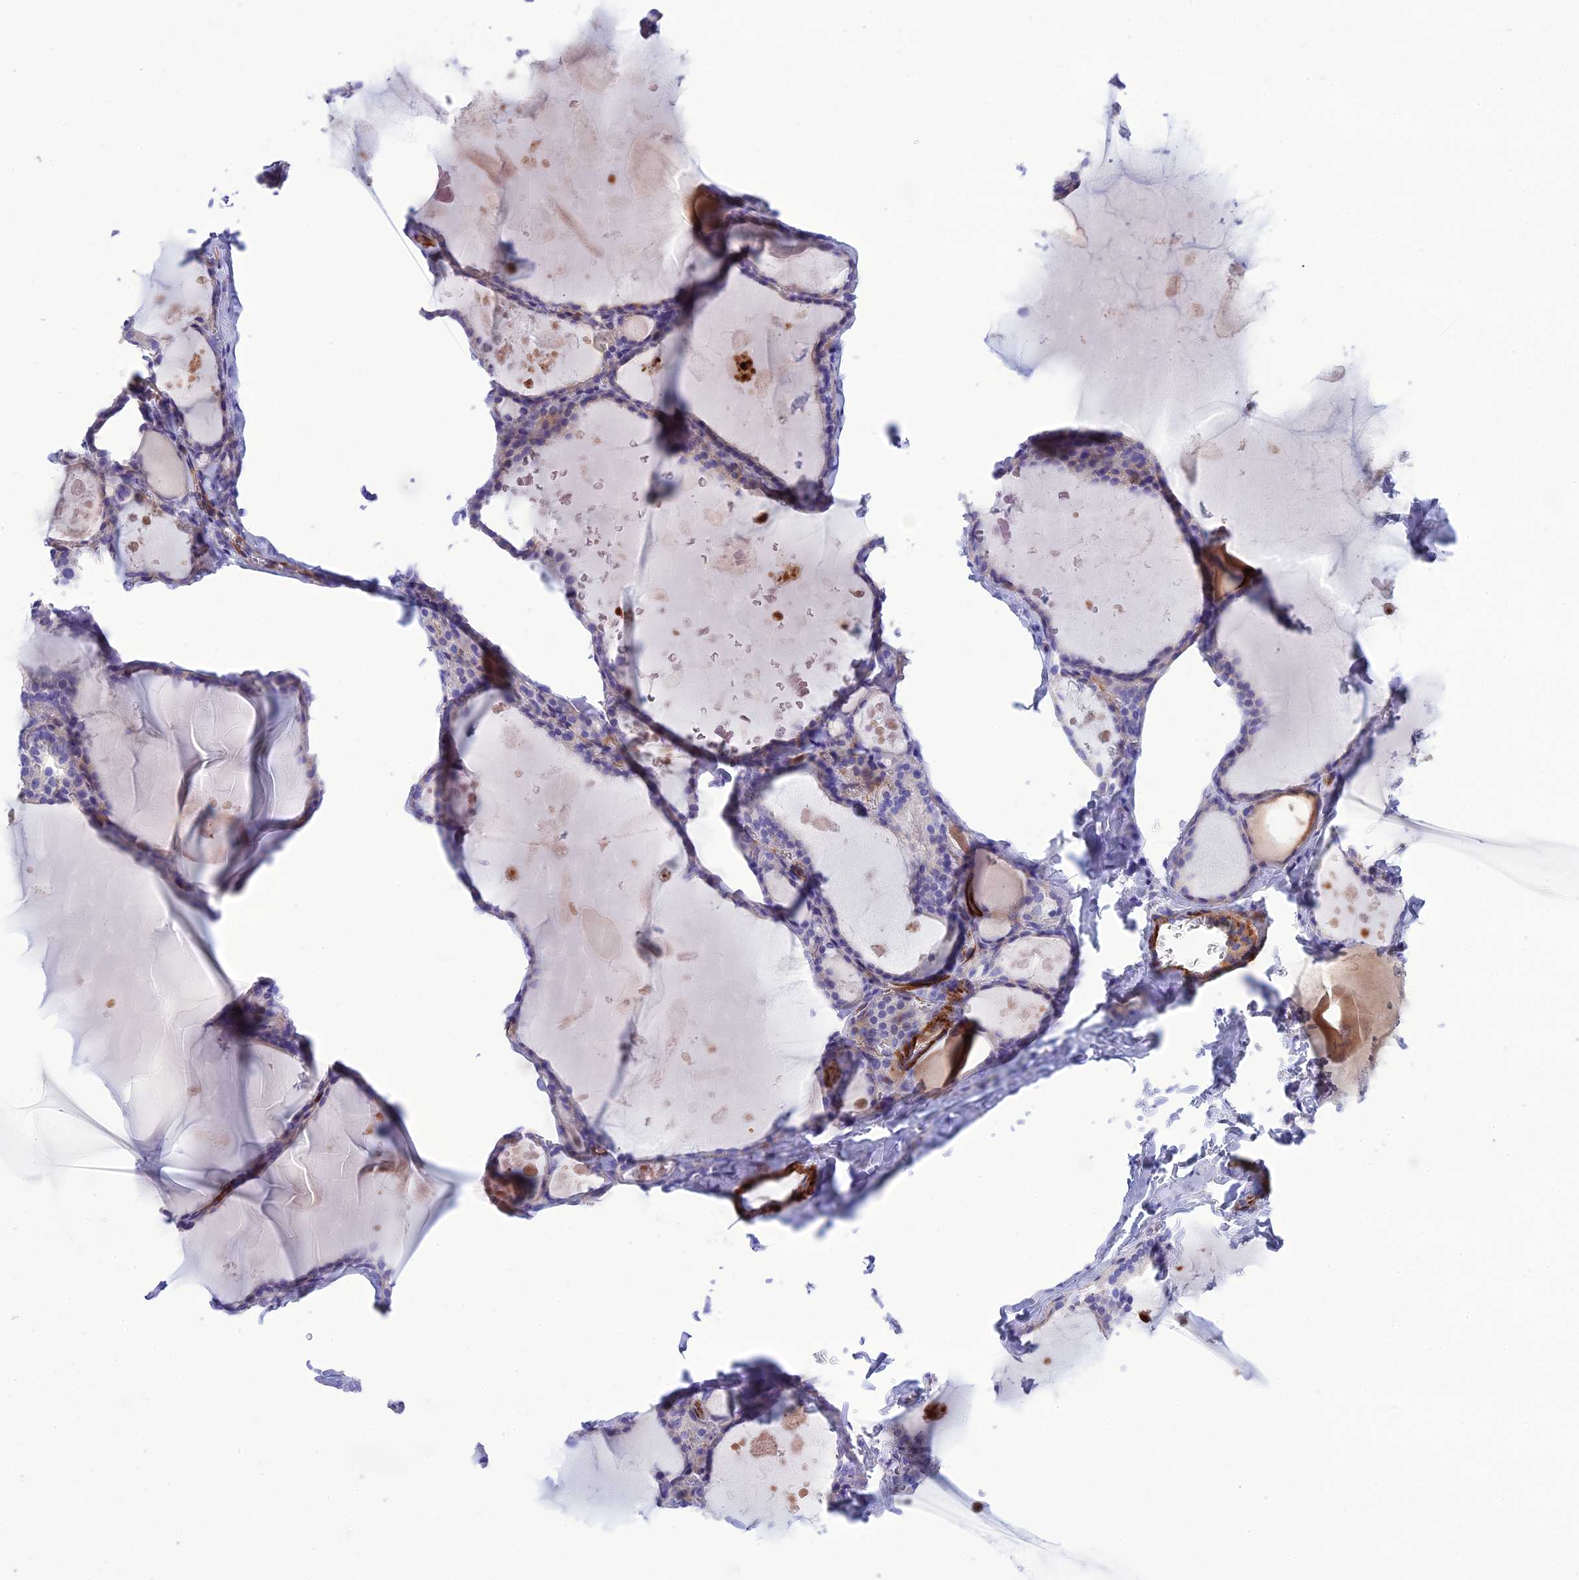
{"staining": {"intensity": "negative", "quantity": "none", "location": "none"}, "tissue": "thyroid gland", "cell_type": "Glandular cells", "image_type": "normal", "snomed": [{"axis": "morphology", "description": "Normal tissue, NOS"}, {"axis": "topography", "description": "Thyroid gland"}], "caption": "Protein analysis of unremarkable thyroid gland demonstrates no significant expression in glandular cells. The staining was performed using DAB to visualize the protein expression in brown, while the nuclei were stained in blue with hematoxylin (Magnification: 20x).", "gene": "FRA10AC1", "patient": {"sex": "male", "age": 56}}